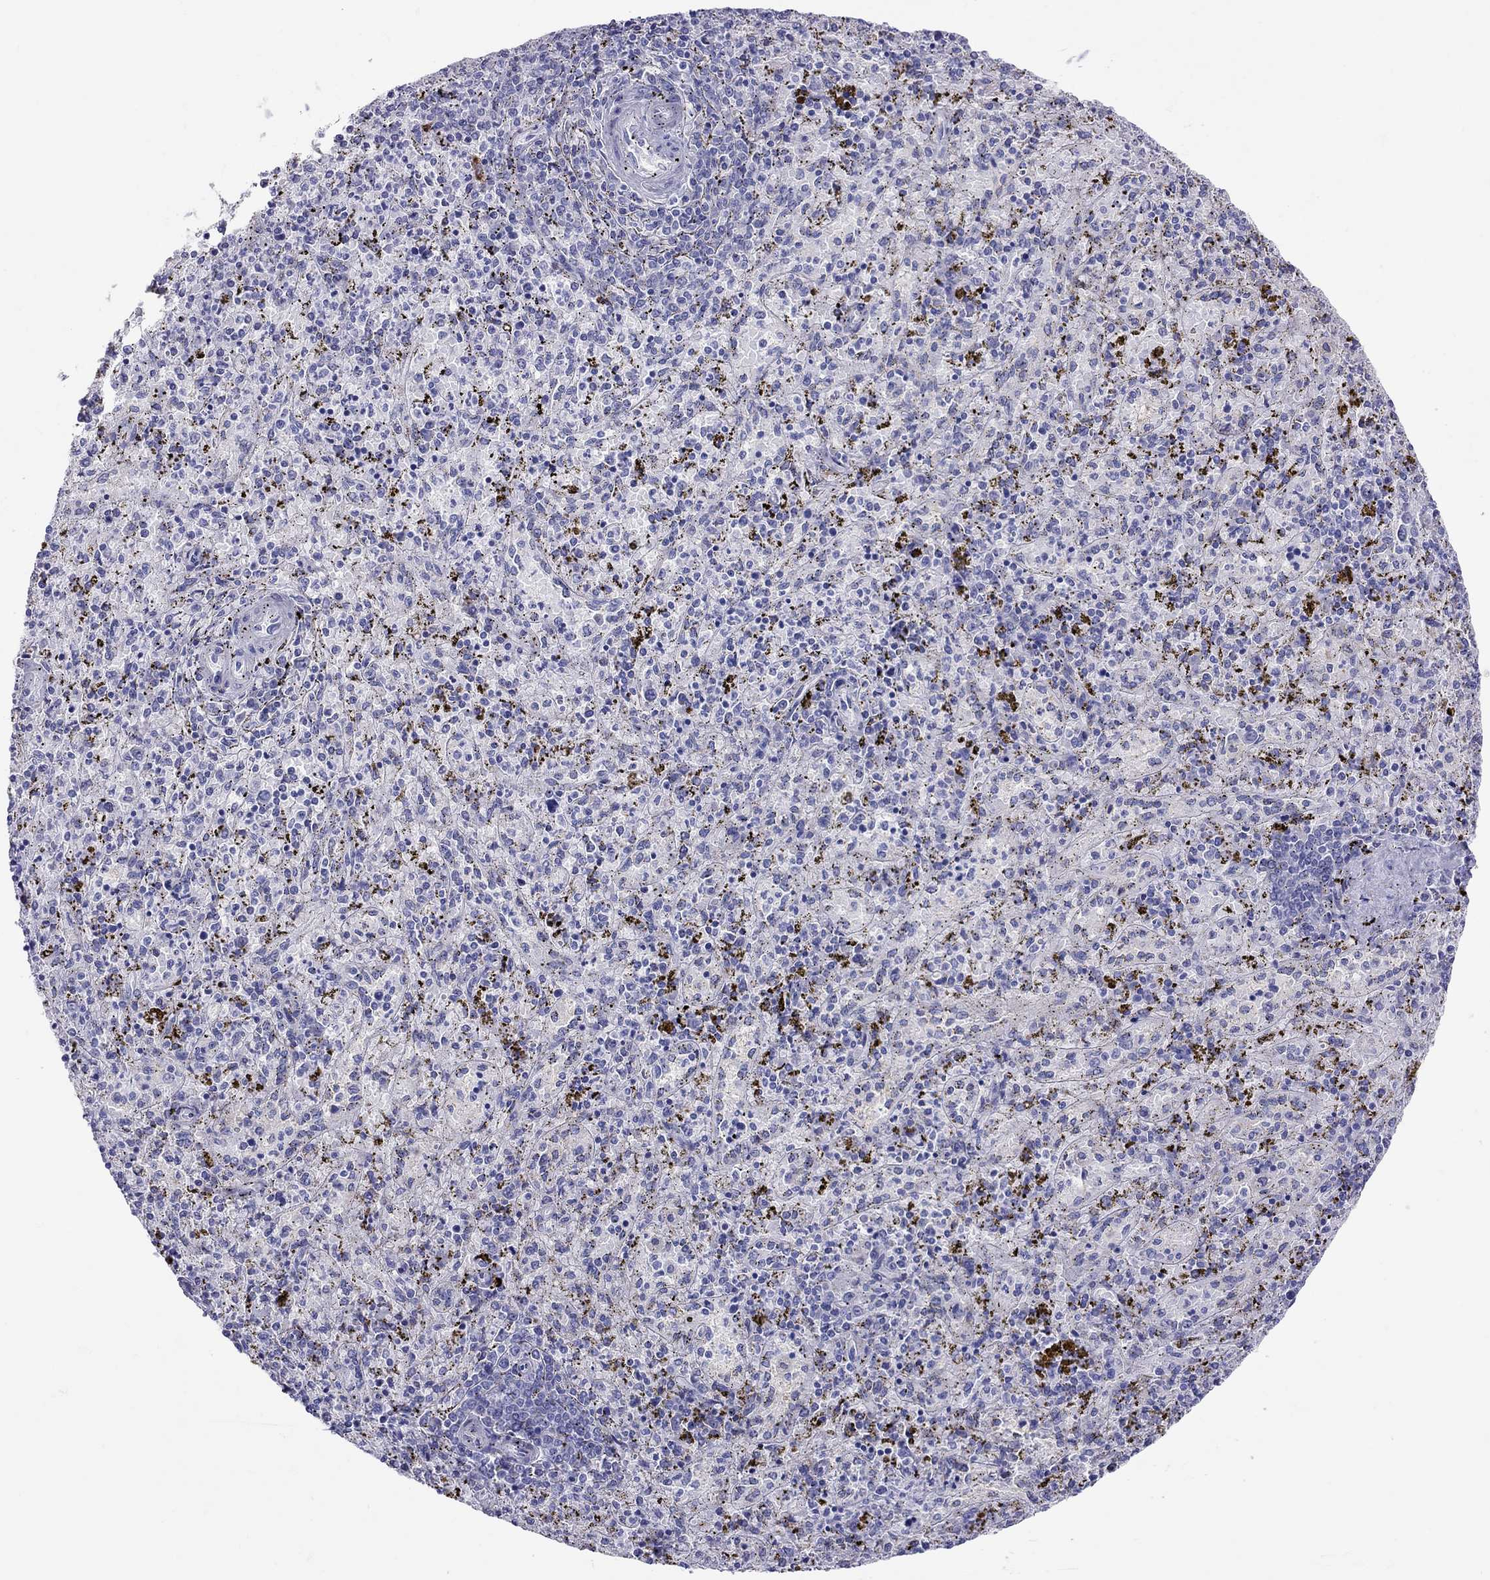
{"staining": {"intensity": "negative", "quantity": "none", "location": "none"}, "tissue": "spleen", "cell_type": "Cells in red pulp", "image_type": "normal", "snomed": [{"axis": "morphology", "description": "Normal tissue, NOS"}, {"axis": "topography", "description": "Spleen"}], "caption": "DAB (3,3'-diaminobenzidine) immunohistochemical staining of benign human spleen shows no significant staining in cells in red pulp. (DAB immunohistochemistry (IHC) visualized using brightfield microscopy, high magnification).", "gene": "CLPSL2", "patient": {"sex": "female", "age": 50}}